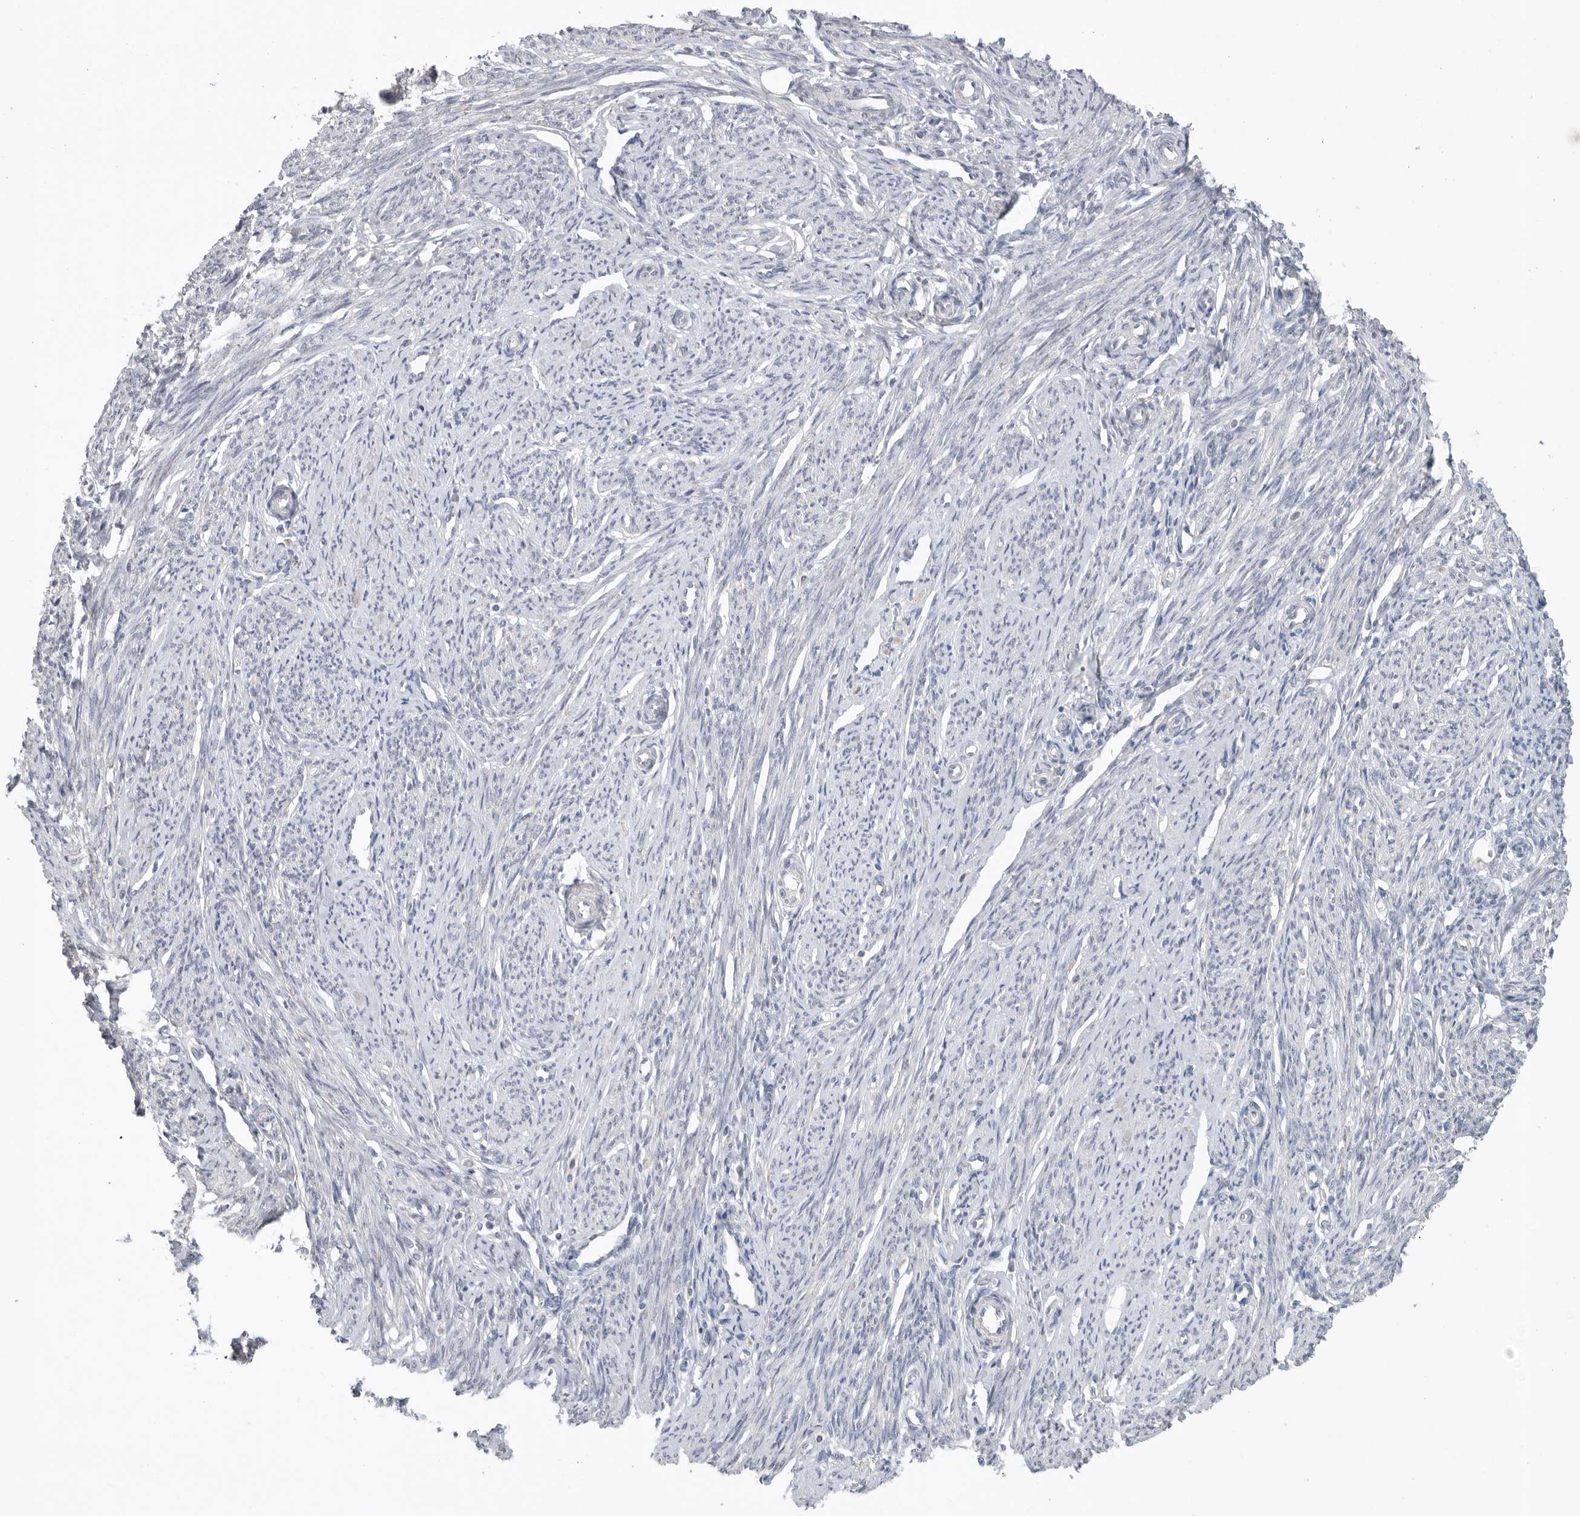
{"staining": {"intensity": "negative", "quantity": "none", "location": "none"}, "tissue": "endometrium", "cell_type": "Cells in endometrial stroma", "image_type": "normal", "snomed": [{"axis": "morphology", "description": "Normal tissue, NOS"}, {"axis": "topography", "description": "Endometrium"}], "caption": "Immunohistochemistry image of unremarkable endometrium stained for a protein (brown), which exhibits no expression in cells in endometrial stroma.", "gene": "REG4", "patient": {"sex": "female", "age": 56}}